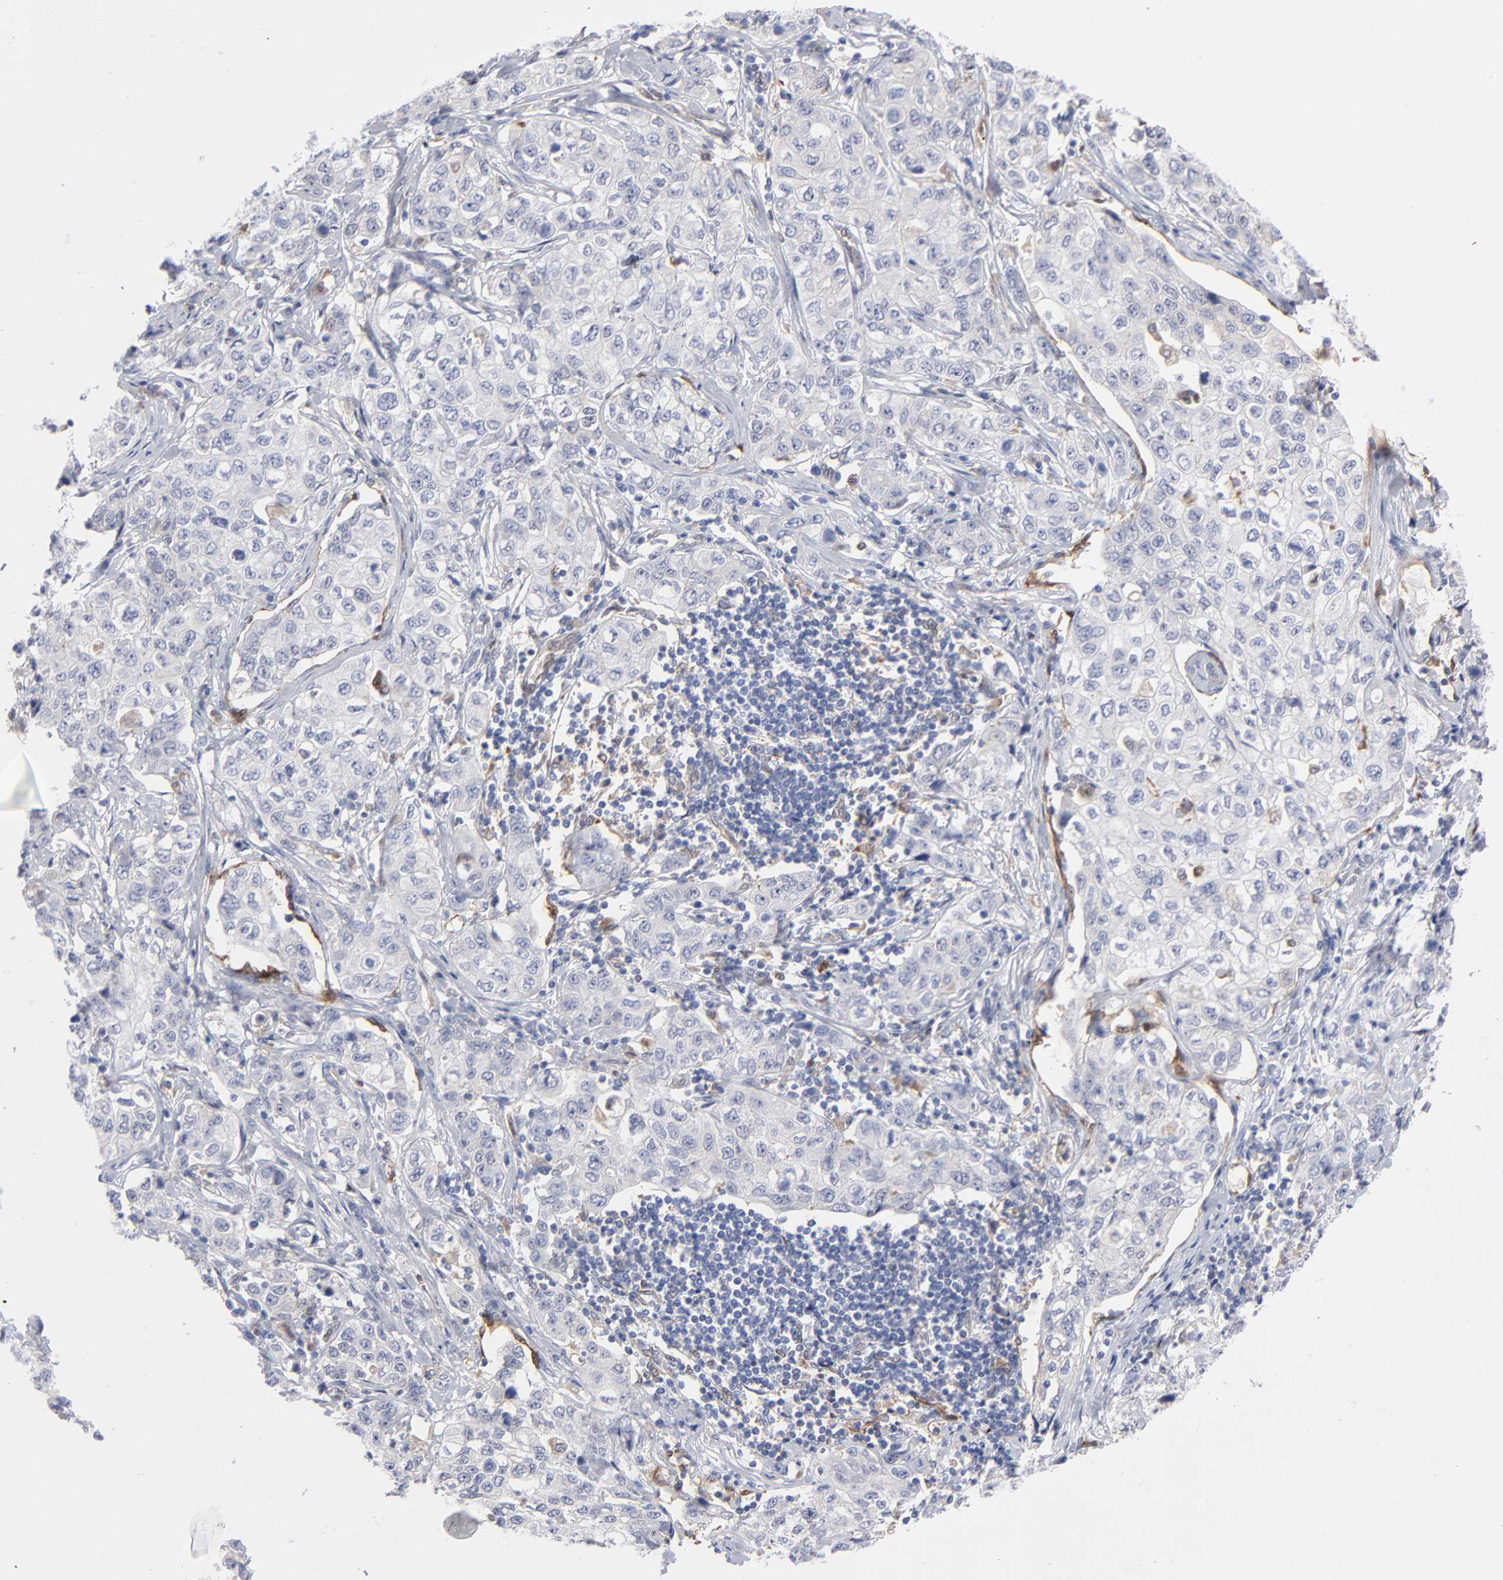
{"staining": {"intensity": "negative", "quantity": "none", "location": "none"}, "tissue": "stomach cancer", "cell_type": "Tumor cells", "image_type": "cancer", "snomed": [{"axis": "morphology", "description": "Adenocarcinoma, NOS"}, {"axis": "topography", "description": "Stomach"}], "caption": "Immunohistochemistry of human adenocarcinoma (stomach) displays no staining in tumor cells. (DAB (3,3'-diaminobenzidine) immunohistochemistry (IHC), high magnification).", "gene": "ARRB1", "patient": {"sex": "male", "age": 48}}